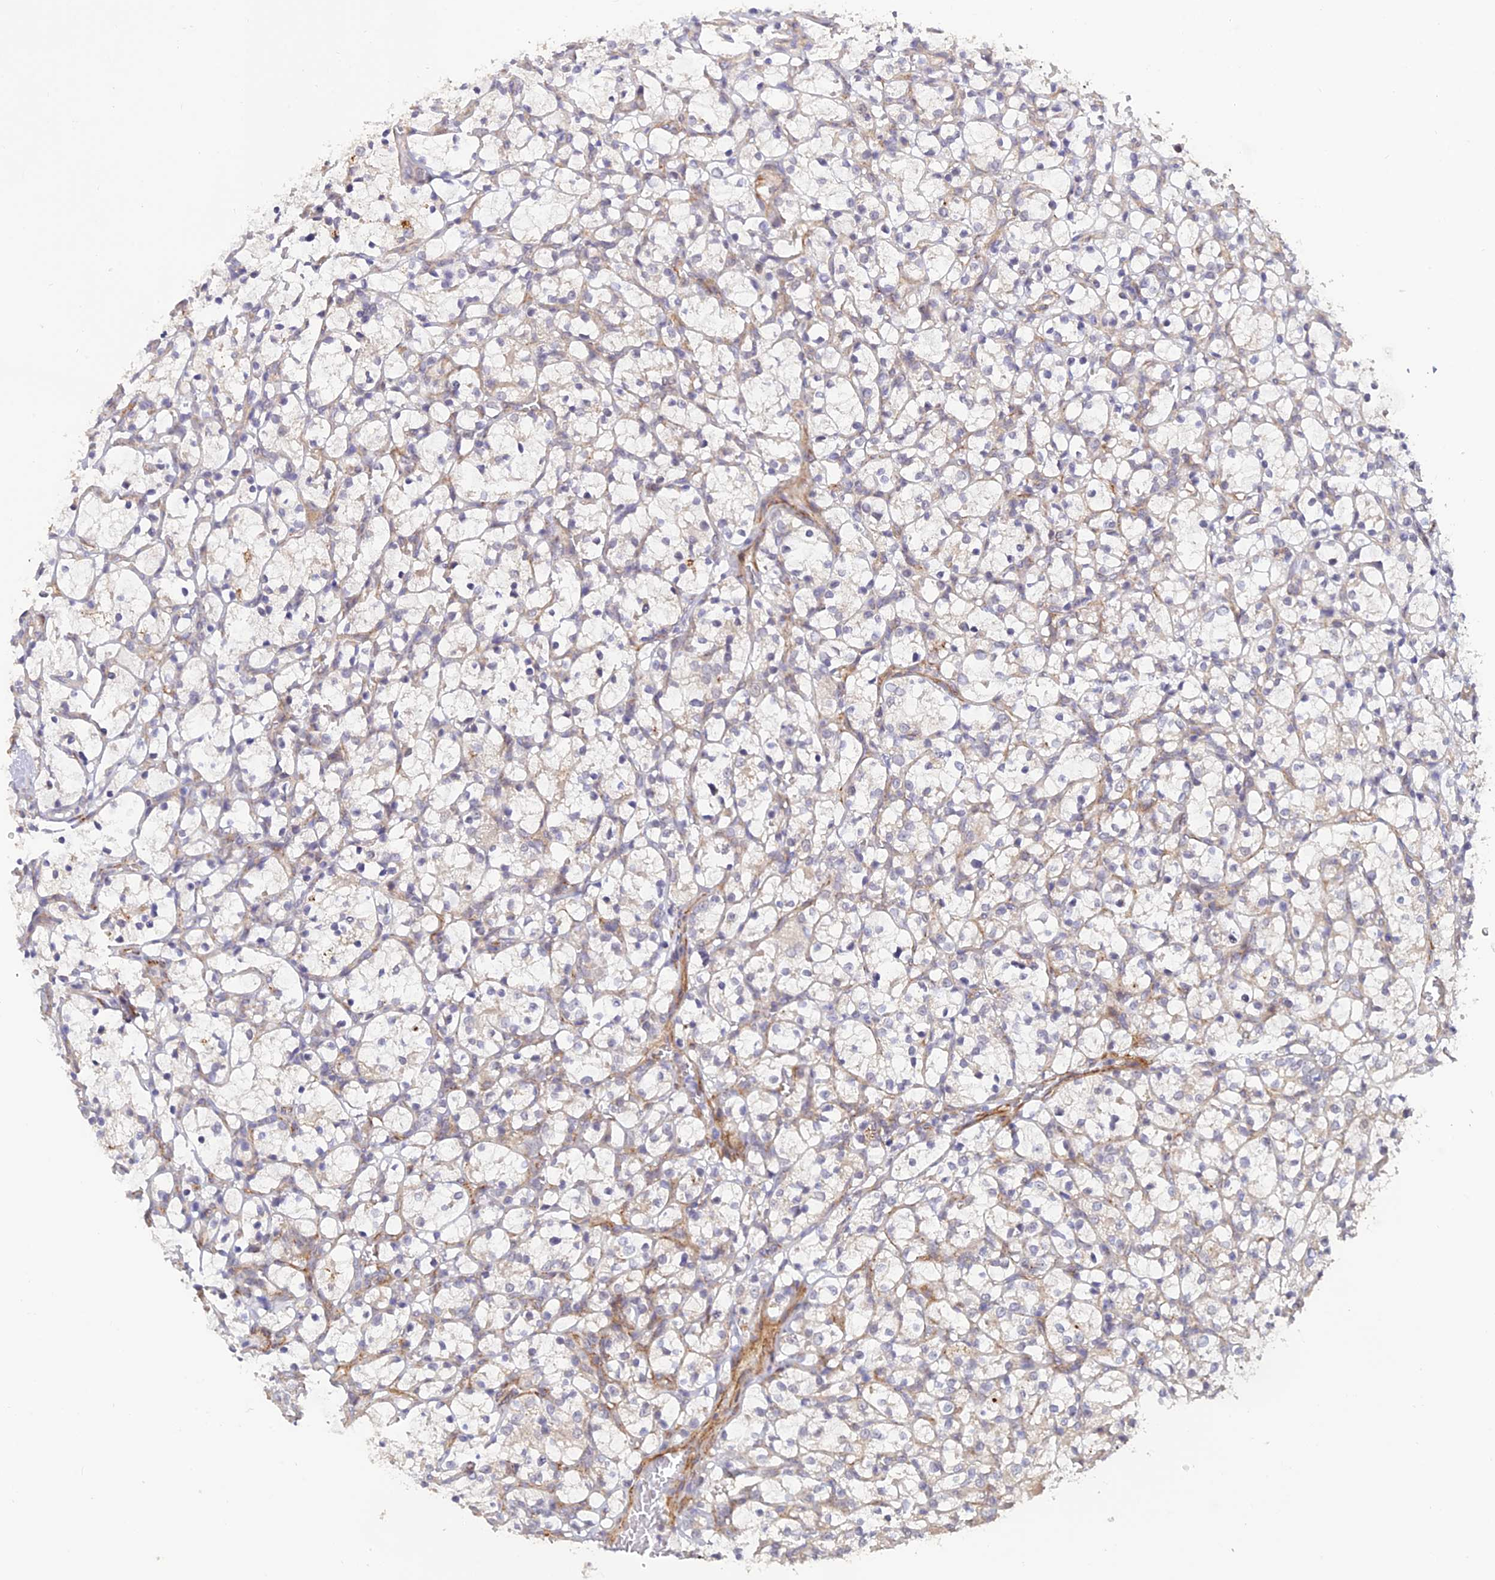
{"staining": {"intensity": "negative", "quantity": "none", "location": "none"}, "tissue": "renal cancer", "cell_type": "Tumor cells", "image_type": "cancer", "snomed": [{"axis": "morphology", "description": "Adenocarcinoma, NOS"}, {"axis": "topography", "description": "Kidney"}], "caption": "Tumor cells show no significant expression in renal cancer (adenocarcinoma). (DAB IHC visualized using brightfield microscopy, high magnification).", "gene": "PAGR1", "patient": {"sex": "female", "age": 69}}